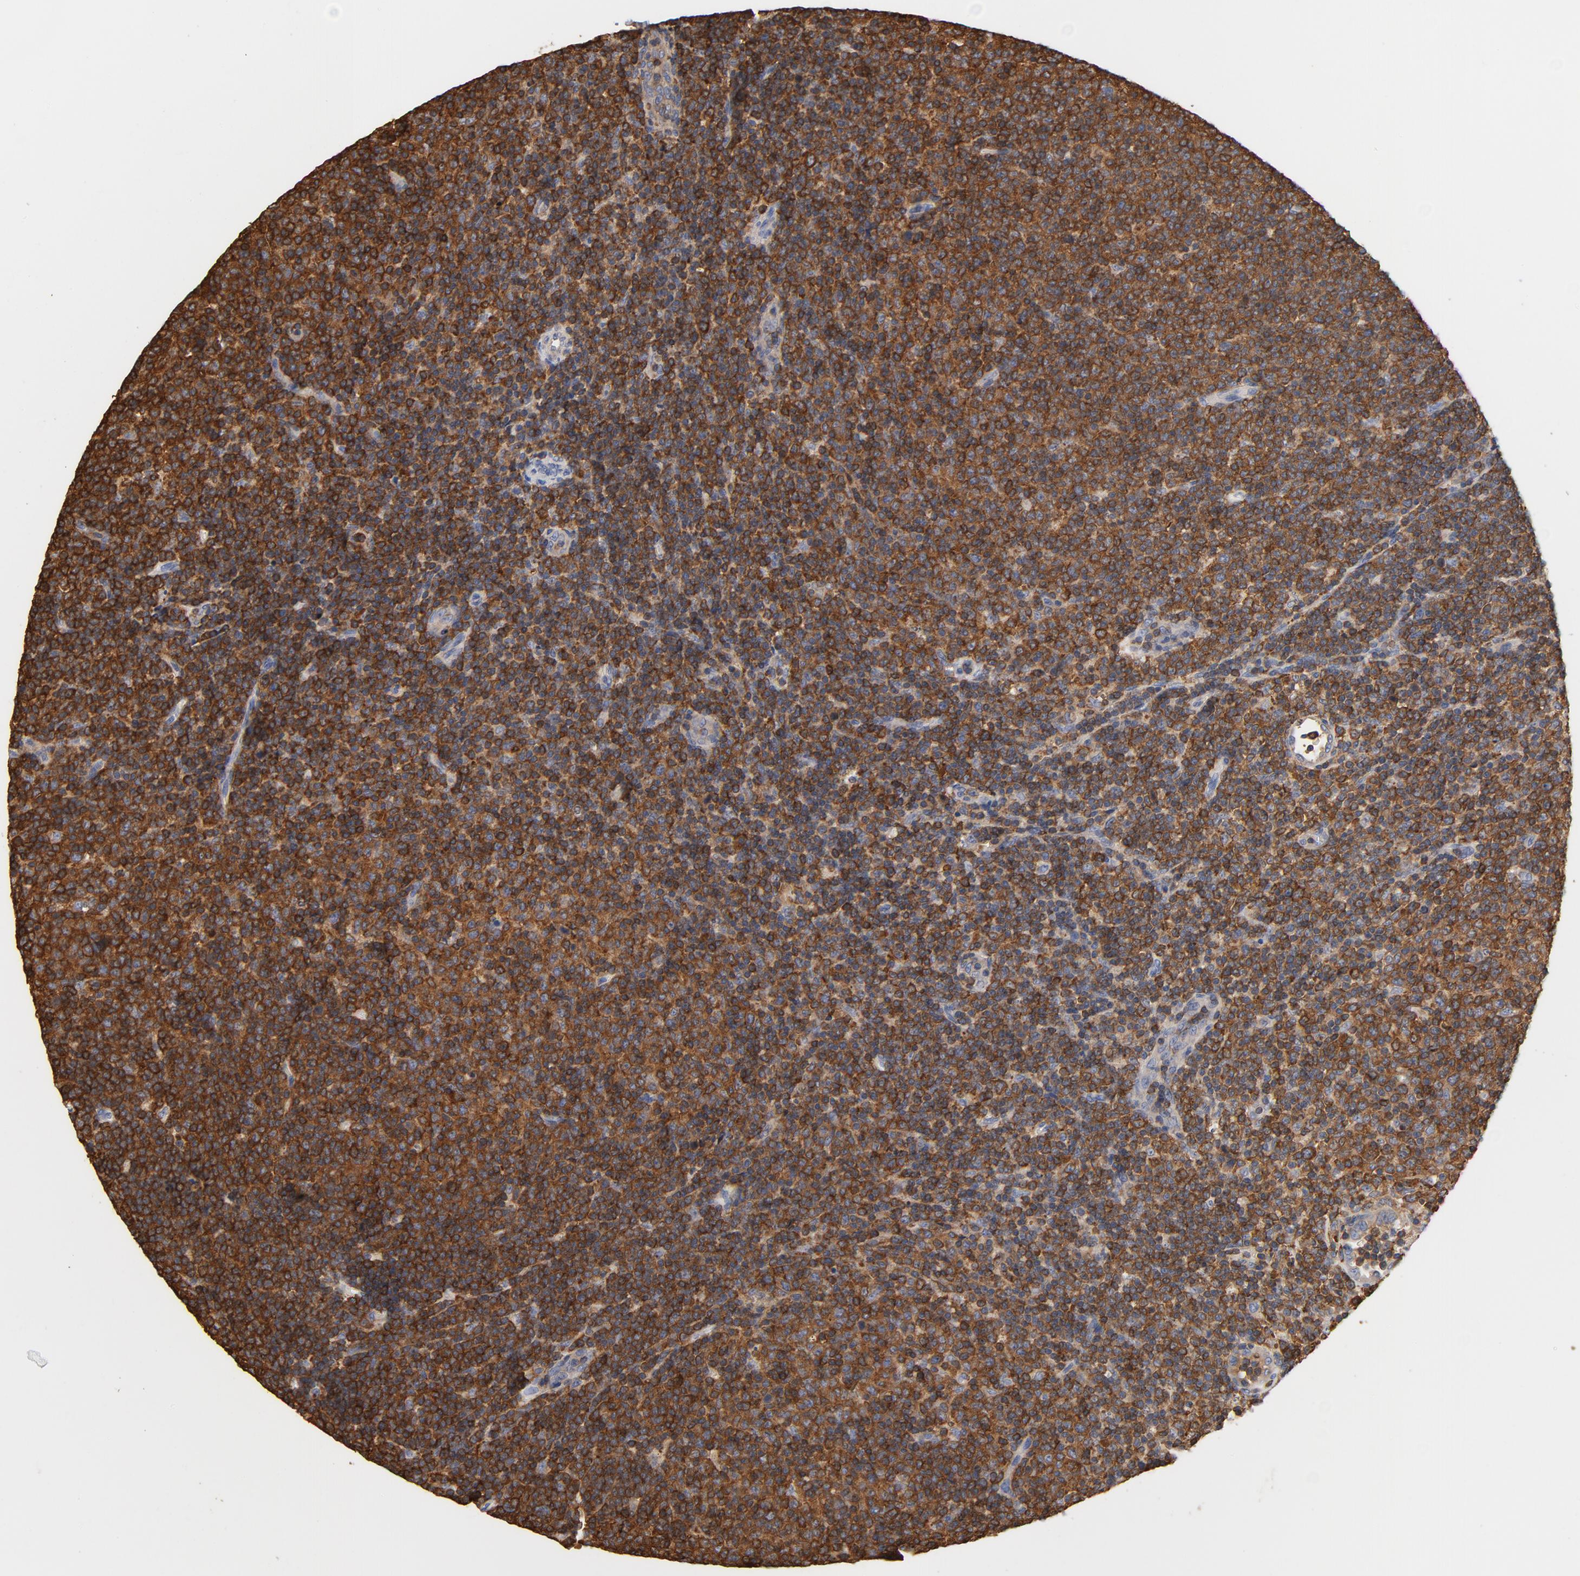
{"staining": {"intensity": "strong", "quantity": ">75%", "location": "cytoplasmic/membranous"}, "tissue": "lymphoma", "cell_type": "Tumor cells", "image_type": "cancer", "snomed": [{"axis": "morphology", "description": "Malignant lymphoma, non-Hodgkin's type, Low grade"}, {"axis": "topography", "description": "Lymph node"}], "caption": "Protein staining displays strong cytoplasmic/membranous expression in approximately >75% of tumor cells in lymphoma.", "gene": "EZR", "patient": {"sex": "male", "age": 70}}